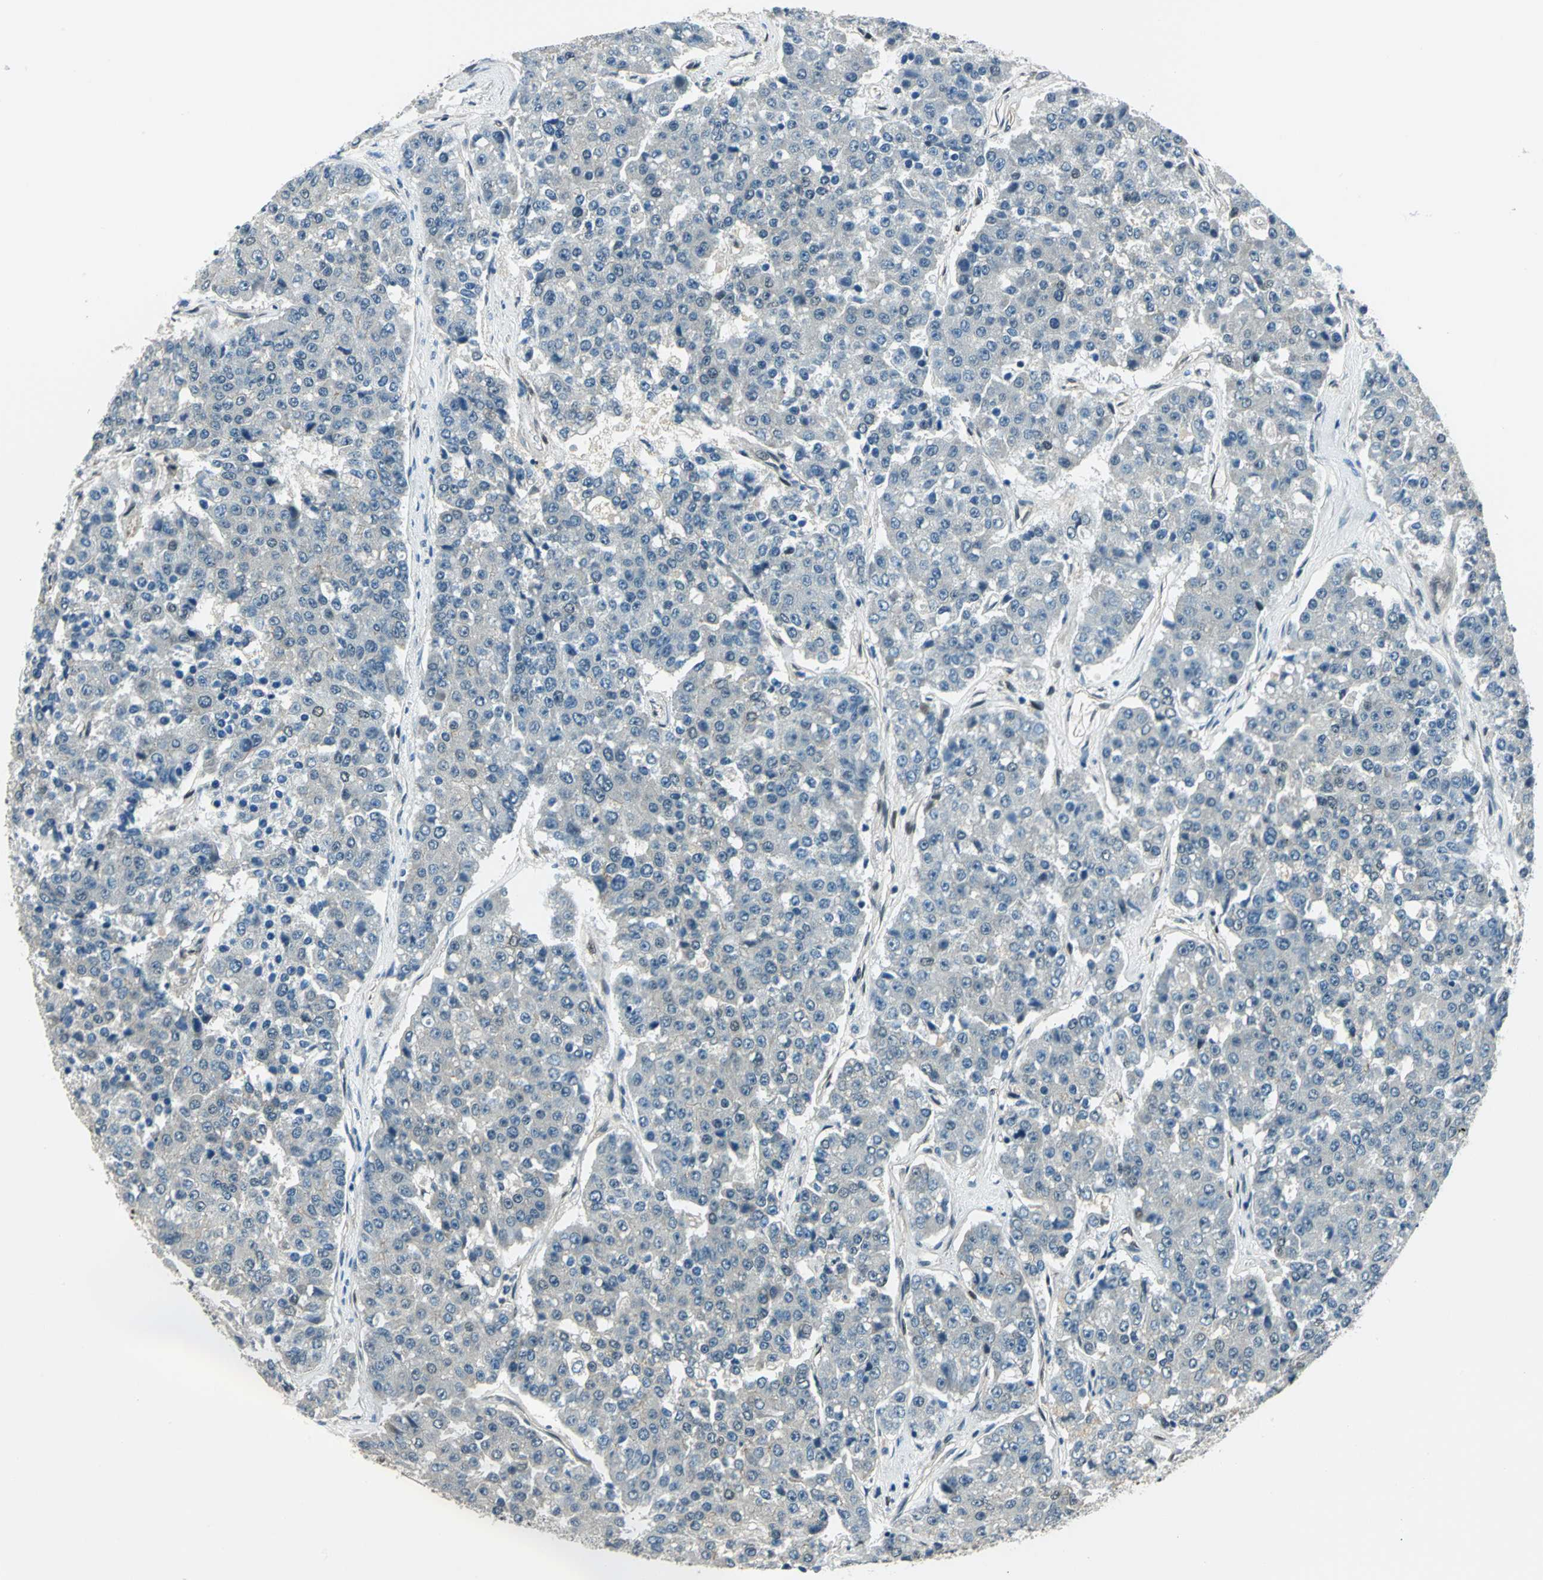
{"staining": {"intensity": "weak", "quantity": "25%-75%", "location": "cytoplasmic/membranous"}, "tissue": "pancreatic cancer", "cell_type": "Tumor cells", "image_type": "cancer", "snomed": [{"axis": "morphology", "description": "Adenocarcinoma, NOS"}, {"axis": "topography", "description": "Pancreas"}], "caption": "IHC (DAB) staining of adenocarcinoma (pancreatic) shows weak cytoplasmic/membranous protein positivity in approximately 25%-75% of tumor cells.", "gene": "NFIA", "patient": {"sex": "male", "age": 50}}